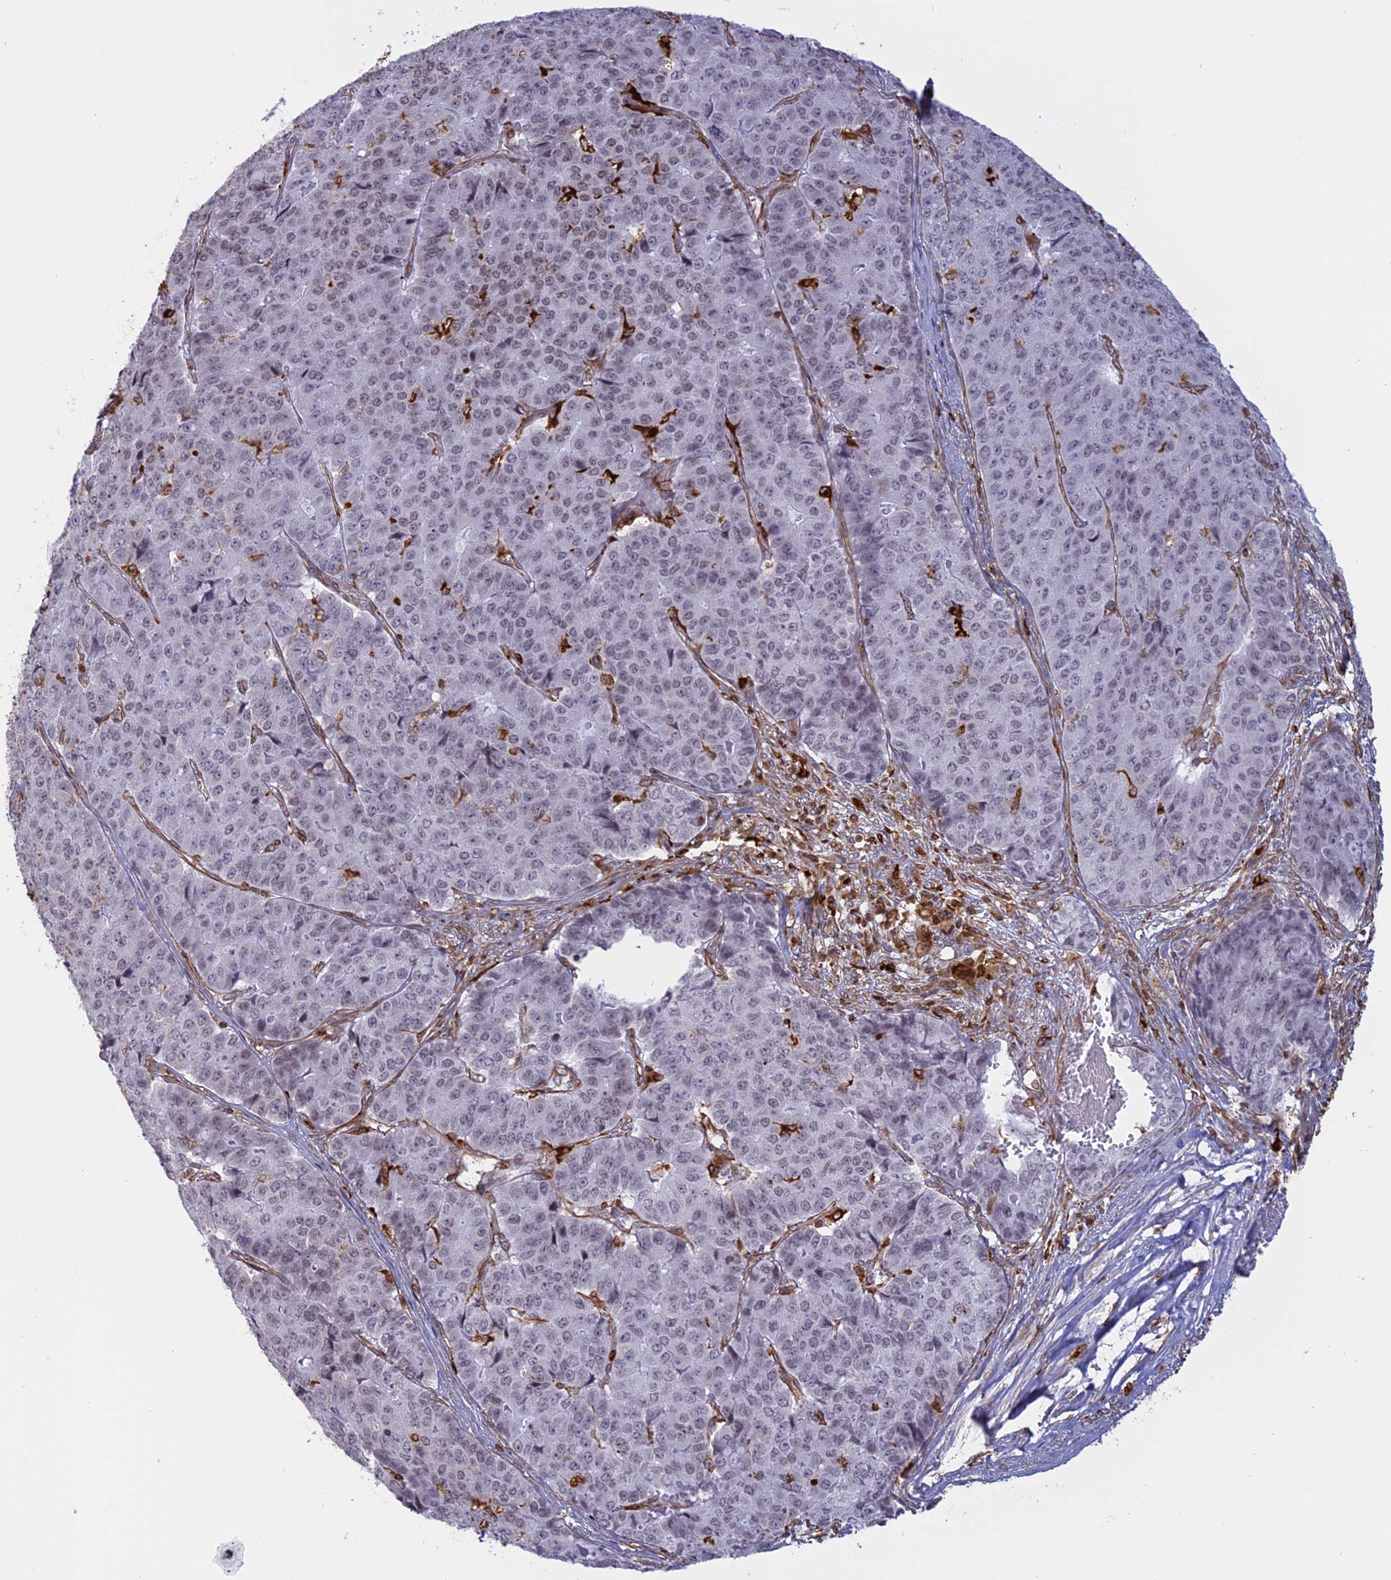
{"staining": {"intensity": "negative", "quantity": "none", "location": "none"}, "tissue": "pancreatic cancer", "cell_type": "Tumor cells", "image_type": "cancer", "snomed": [{"axis": "morphology", "description": "Adenocarcinoma, NOS"}, {"axis": "topography", "description": "Pancreas"}], "caption": "This histopathology image is of pancreatic adenocarcinoma stained with immunohistochemistry to label a protein in brown with the nuclei are counter-stained blue. There is no positivity in tumor cells. (DAB (3,3'-diaminobenzidine) immunohistochemistry with hematoxylin counter stain).", "gene": "APOBR", "patient": {"sex": "male", "age": 50}}